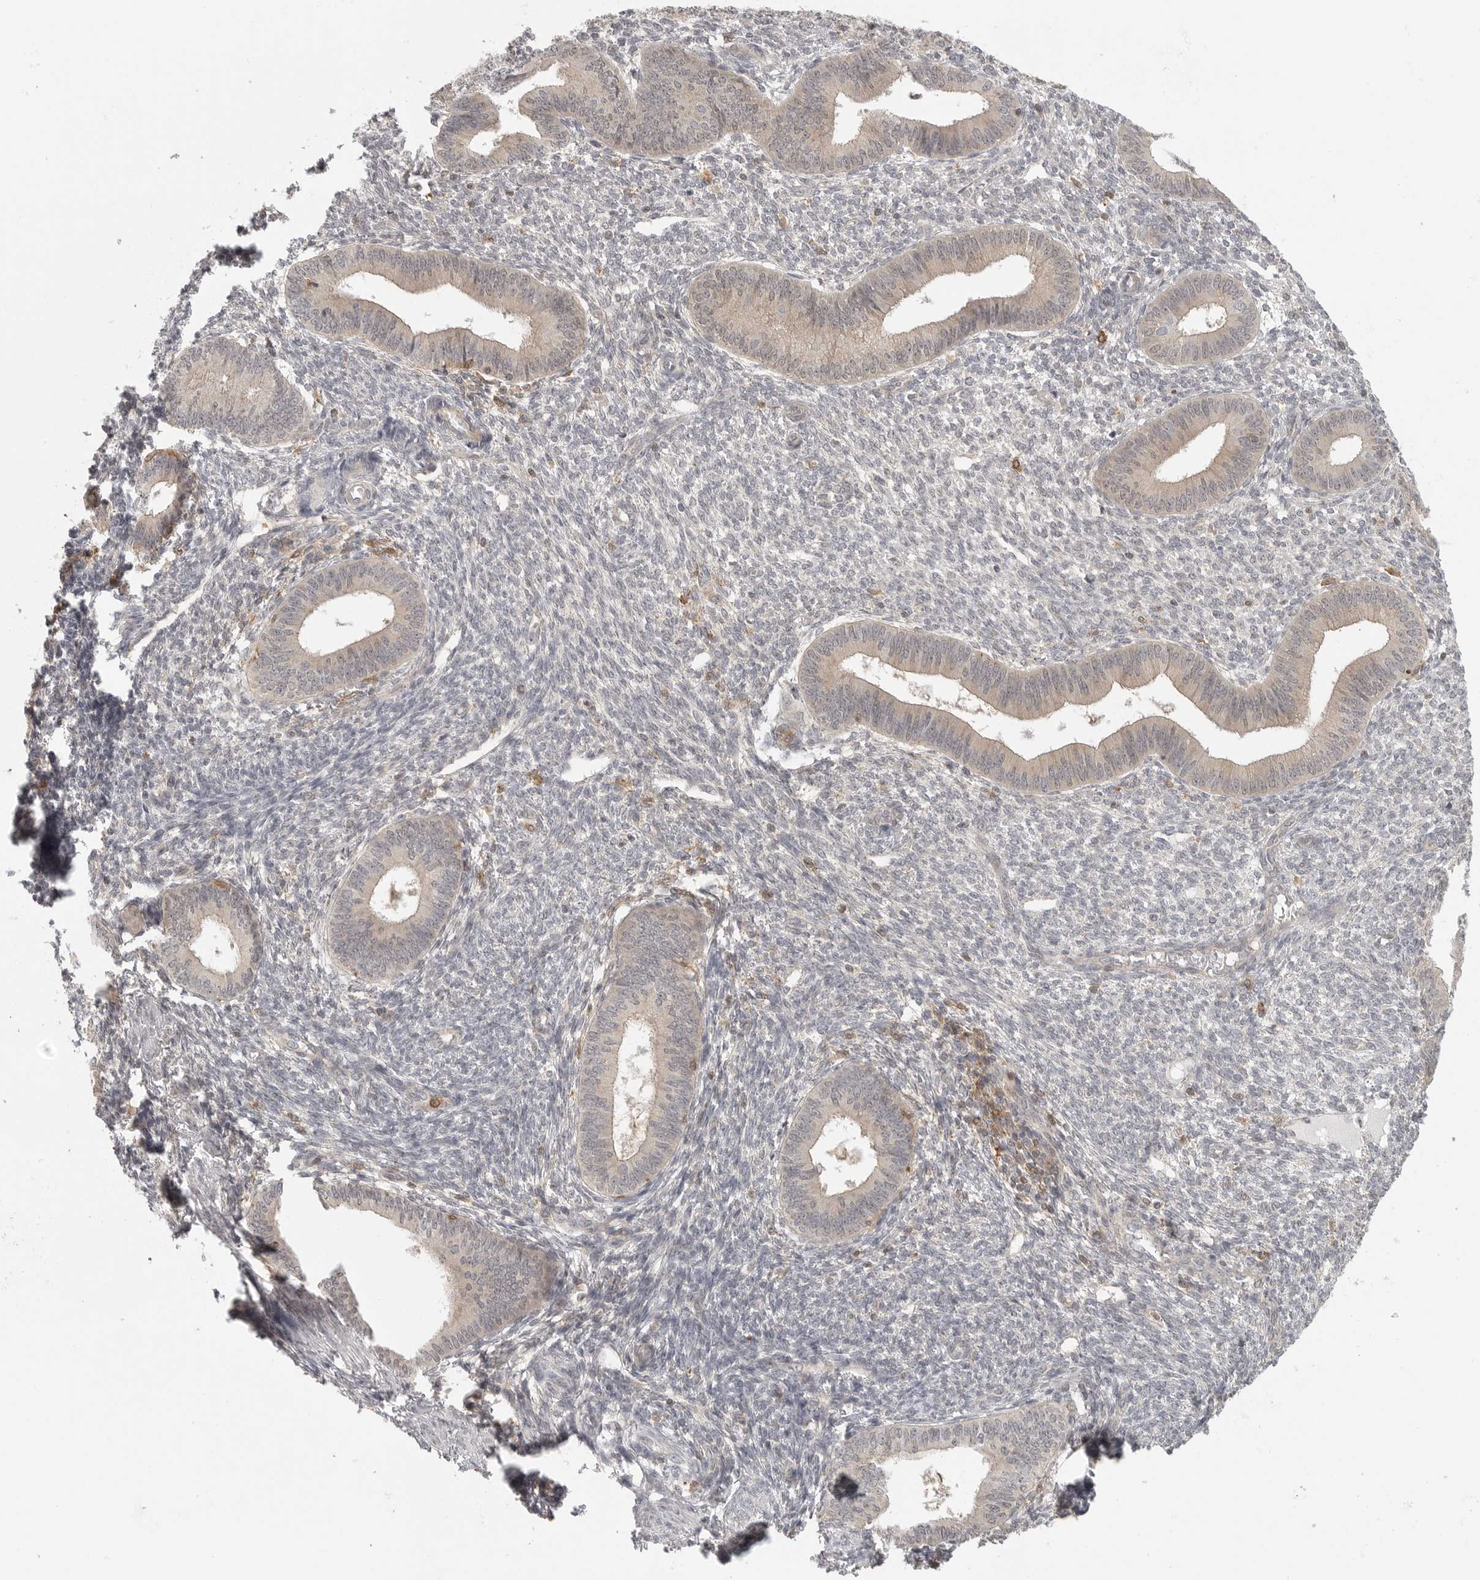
{"staining": {"intensity": "negative", "quantity": "none", "location": "none"}, "tissue": "endometrium", "cell_type": "Cells in endometrial stroma", "image_type": "normal", "snomed": [{"axis": "morphology", "description": "Normal tissue, NOS"}, {"axis": "topography", "description": "Endometrium"}], "caption": "This image is of normal endometrium stained with IHC to label a protein in brown with the nuclei are counter-stained blue. There is no positivity in cells in endometrial stroma.", "gene": "DBNL", "patient": {"sex": "female", "age": 46}}